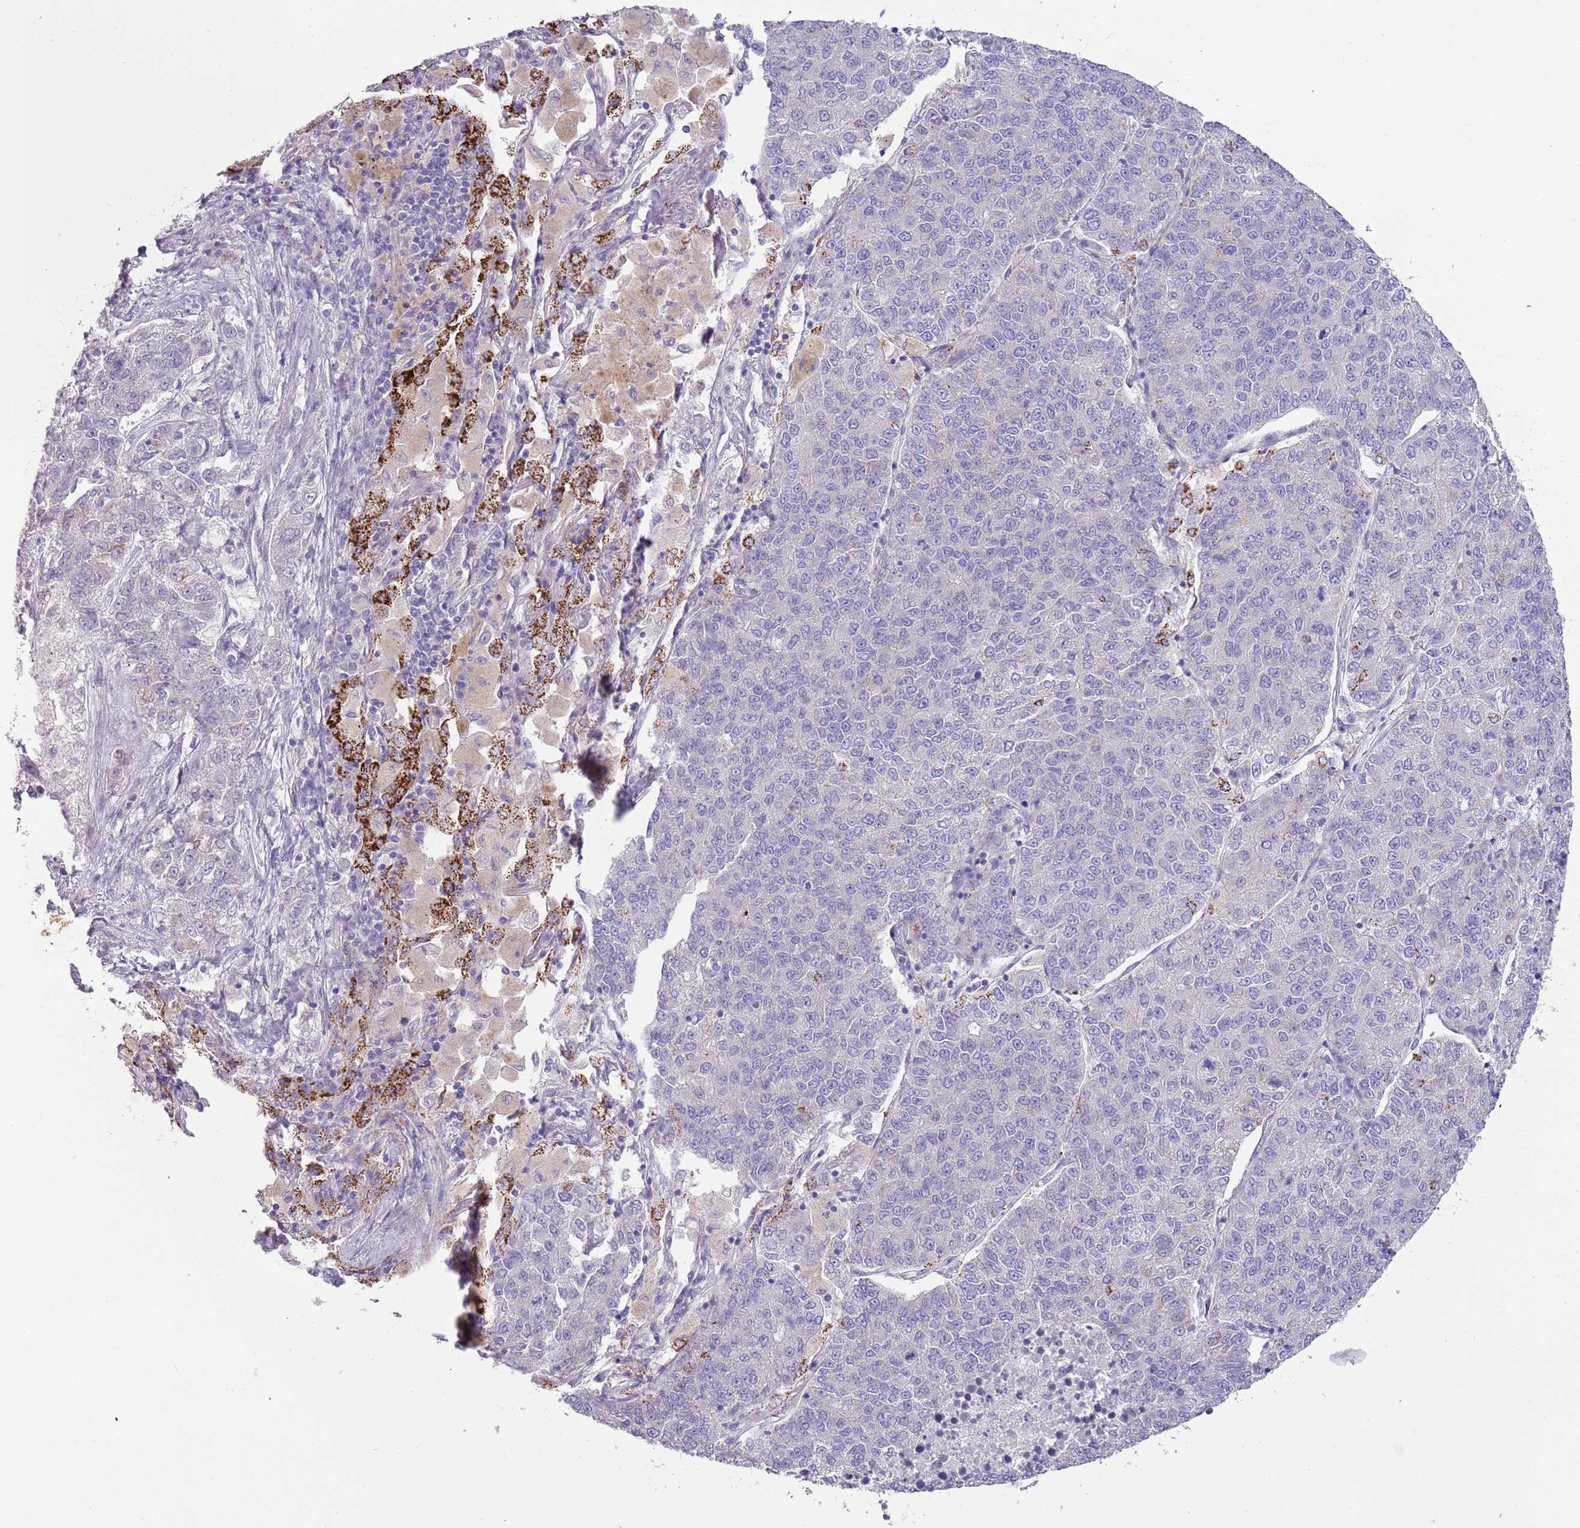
{"staining": {"intensity": "negative", "quantity": "none", "location": "none"}, "tissue": "lung cancer", "cell_type": "Tumor cells", "image_type": "cancer", "snomed": [{"axis": "morphology", "description": "Adenocarcinoma, NOS"}, {"axis": "topography", "description": "Lung"}], "caption": "Immunohistochemistry (IHC) histopathology image of neoplastic tissue: lung cancer (adenocarcinoma) stained with DAB (3,3'-diaminobenzidine) shows no significant protein staining in tumor cells. (DAB immunohistochemistry (IHC) with hematoxylin counter stain).", "gene": "RNF222", "patient": {"sex": "male", "age": 49}}